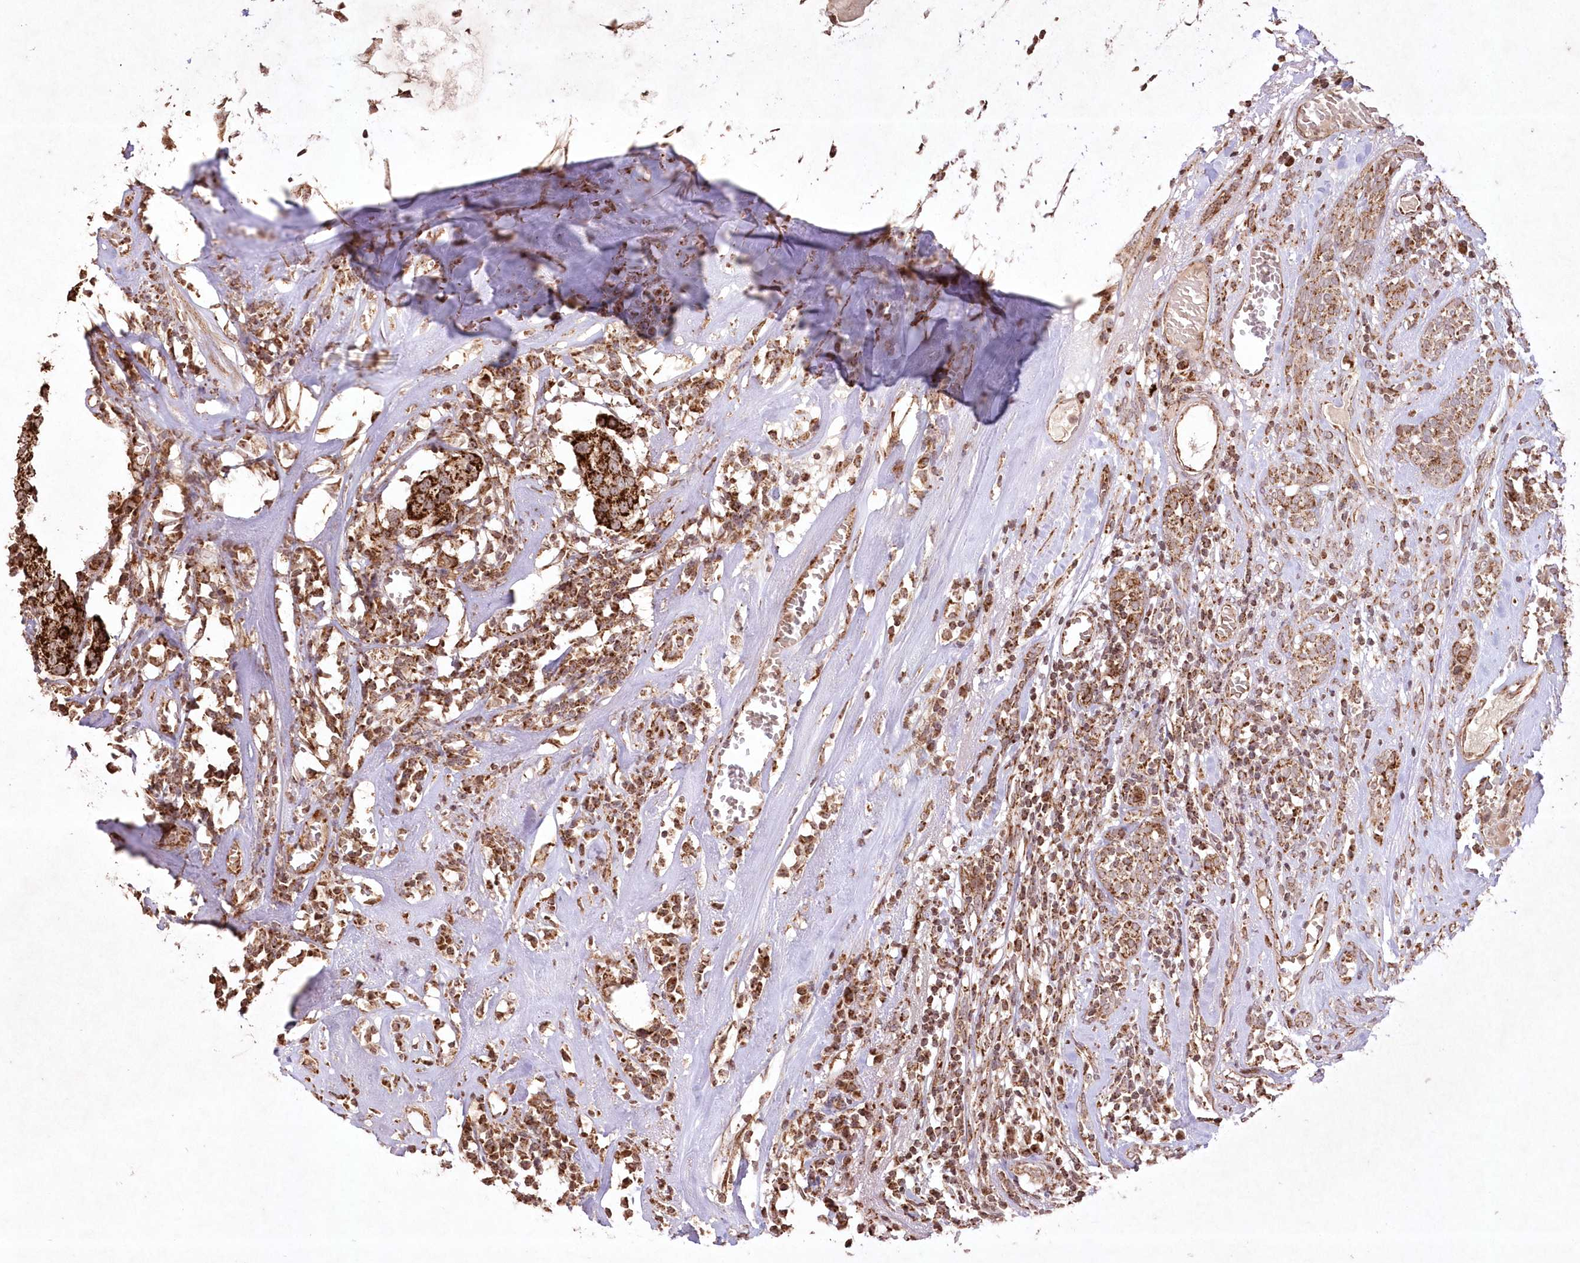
{"staining": {"intensity": "strong", "quantity": ">75%", "location": "cytoplasmic/membranous"}, "tissue": "head and neck cancer", "cell_type": "Tumor cells", "image_type": "cancer", "snomed": [{"axis": "morphology", "description": "Adenocarcinoma, NOS"}, {"axis": "topography", "description": "Salivary gland"}, {"axis": "topography", "description": "Head-Neck"}], "caption": "Tumor cells demonstrate high levels of strong cytoplasmic/membranous staining in approximately >75% of cells in adenocarcinoma (head and neck).", "gene": "LRPPRC", "patient": {"sex": "female", "age": 65}}